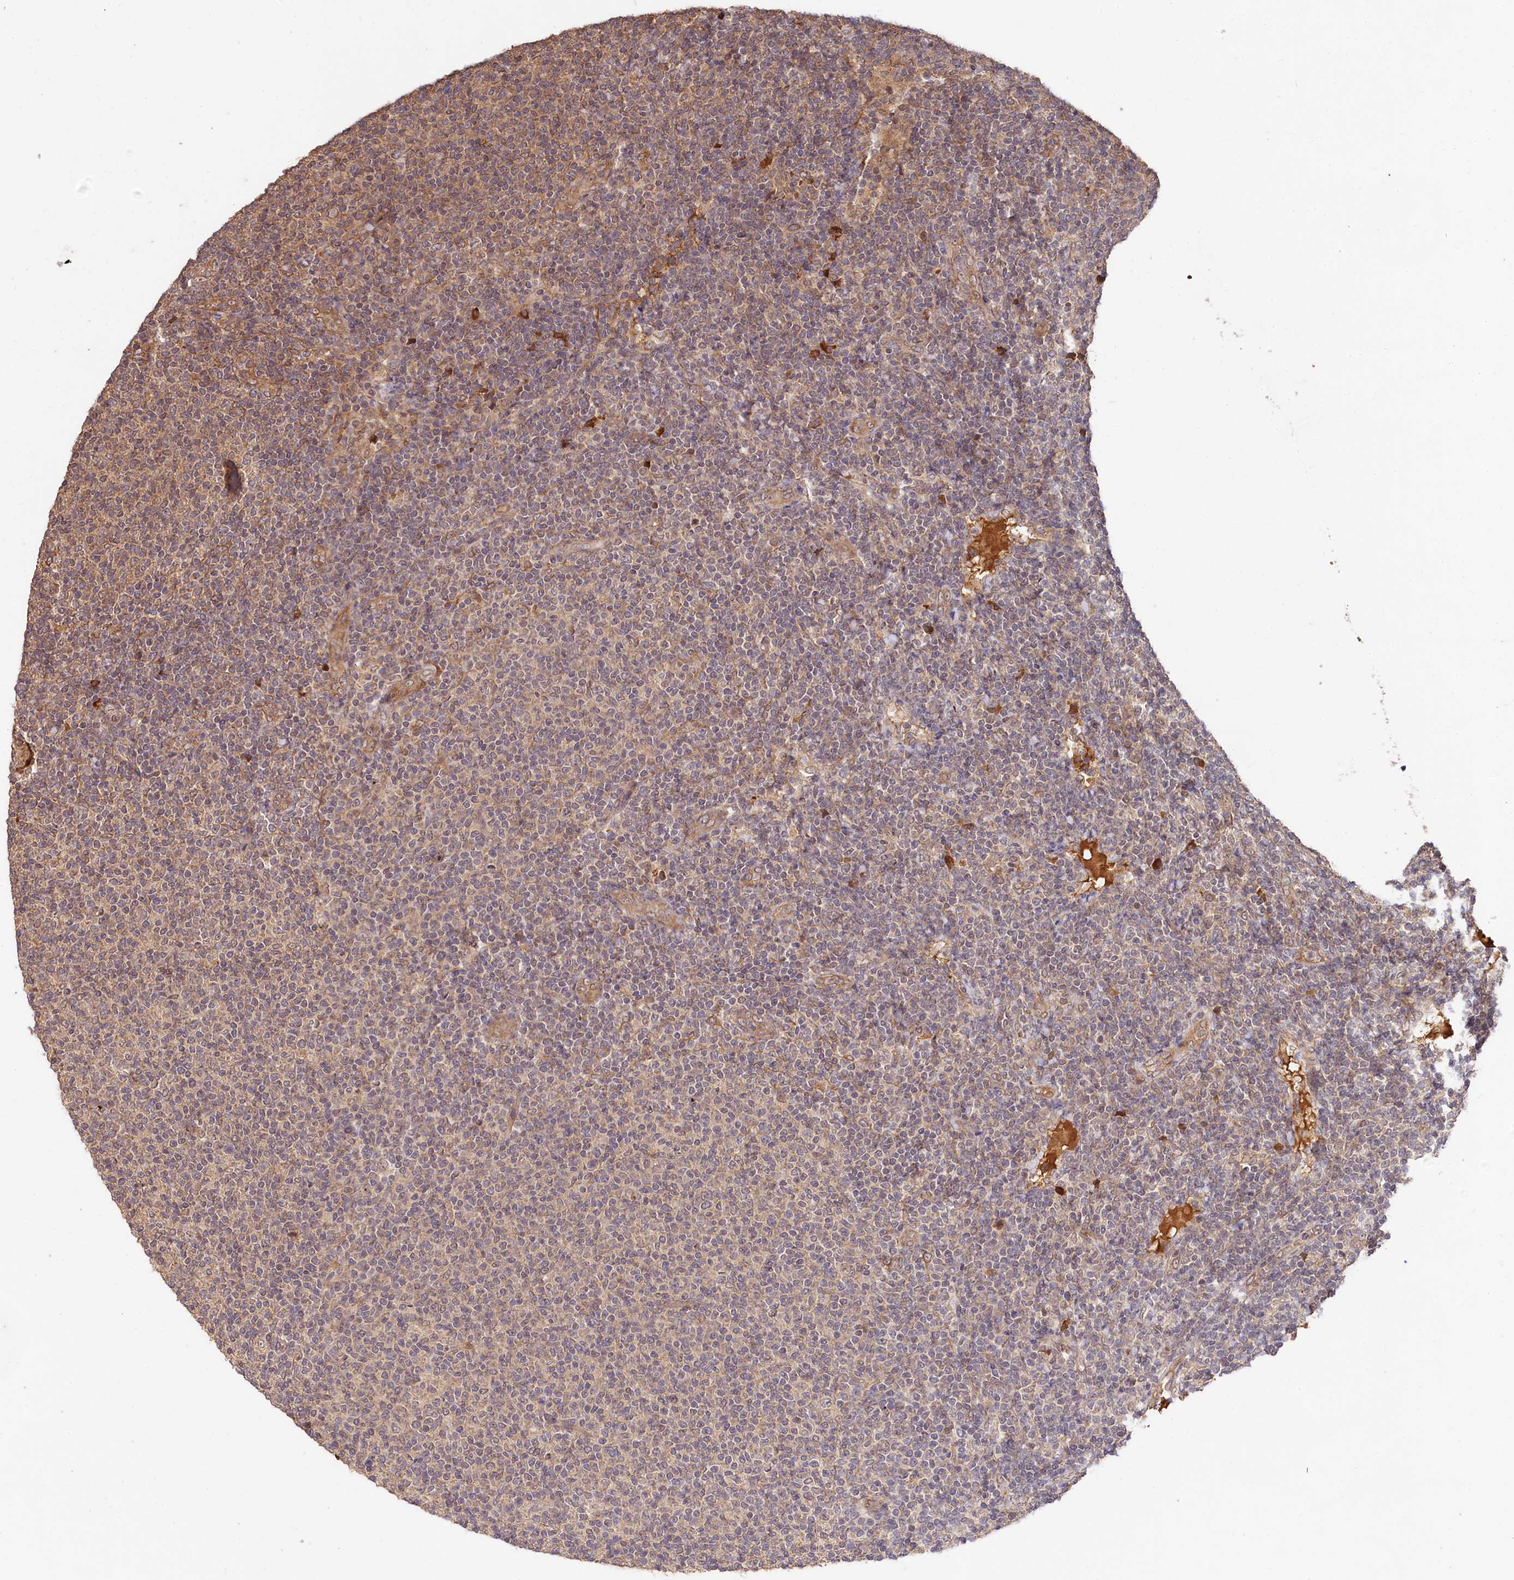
{"staining": {"intensity": "weak", "quantity": "25%-75%", "location": "cytoplasmic/membranous"}, "tissue": "lymphoma", "cell_type": "Tumor cells", "image_type": "cancer", "snomed": [{"axis": "morphology", "description": "Malignant lymphoma, non-Hodgkin's type, Low grade"}, {"axis": "topography", "description": "Lymph node"}], "caption": "This photomicrograph demonstrates IHC staining of human low-grade malignant lymphoma, non-Hodgkin's type, with low weak cytoplasmic/membranous positivity in approximately 25%-75% of tumor cells.", "gene": "MCF2L2", "patient": {"sex": "male", "age": 66}}